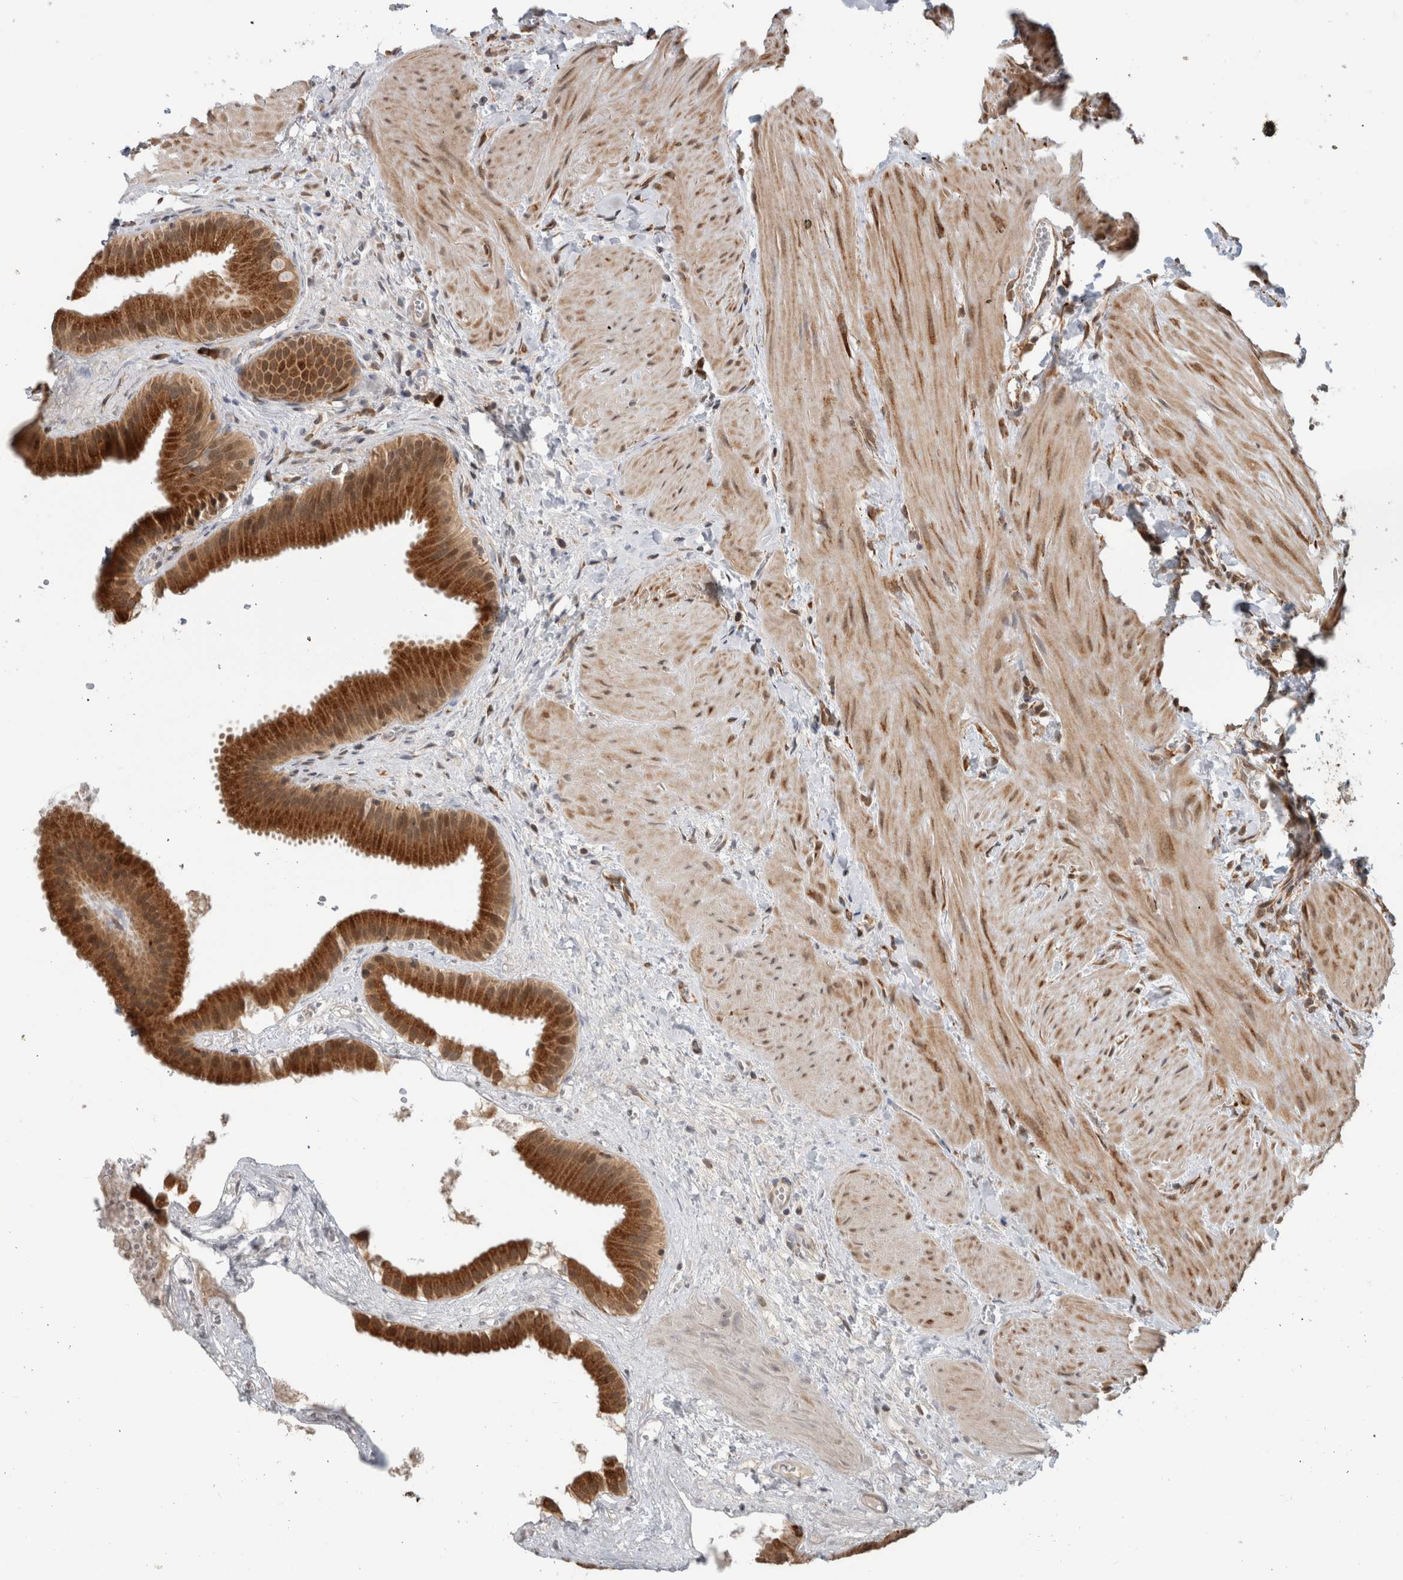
{"staining": {"intensity": "moderate", "quantity": ">75%", "location": "cytoplasmic/membranous,nuclear"}, "tissue": "gallbladder", "cell_type": "Glandular cells", "image_type": "normal", "snomed": [{"axis": "morphology", "description": "Normal tissue, NOS"}, {"axis": "topography", "description": "Gallbladder"}], "caption": "A brown stain highlights moderate cytoplasmic/membranous,nuclear positivity of a protein in glandular cells of normal gallbladder.", "gene": "MS4A7", "patient": {"sex": "male", "age": 55}}